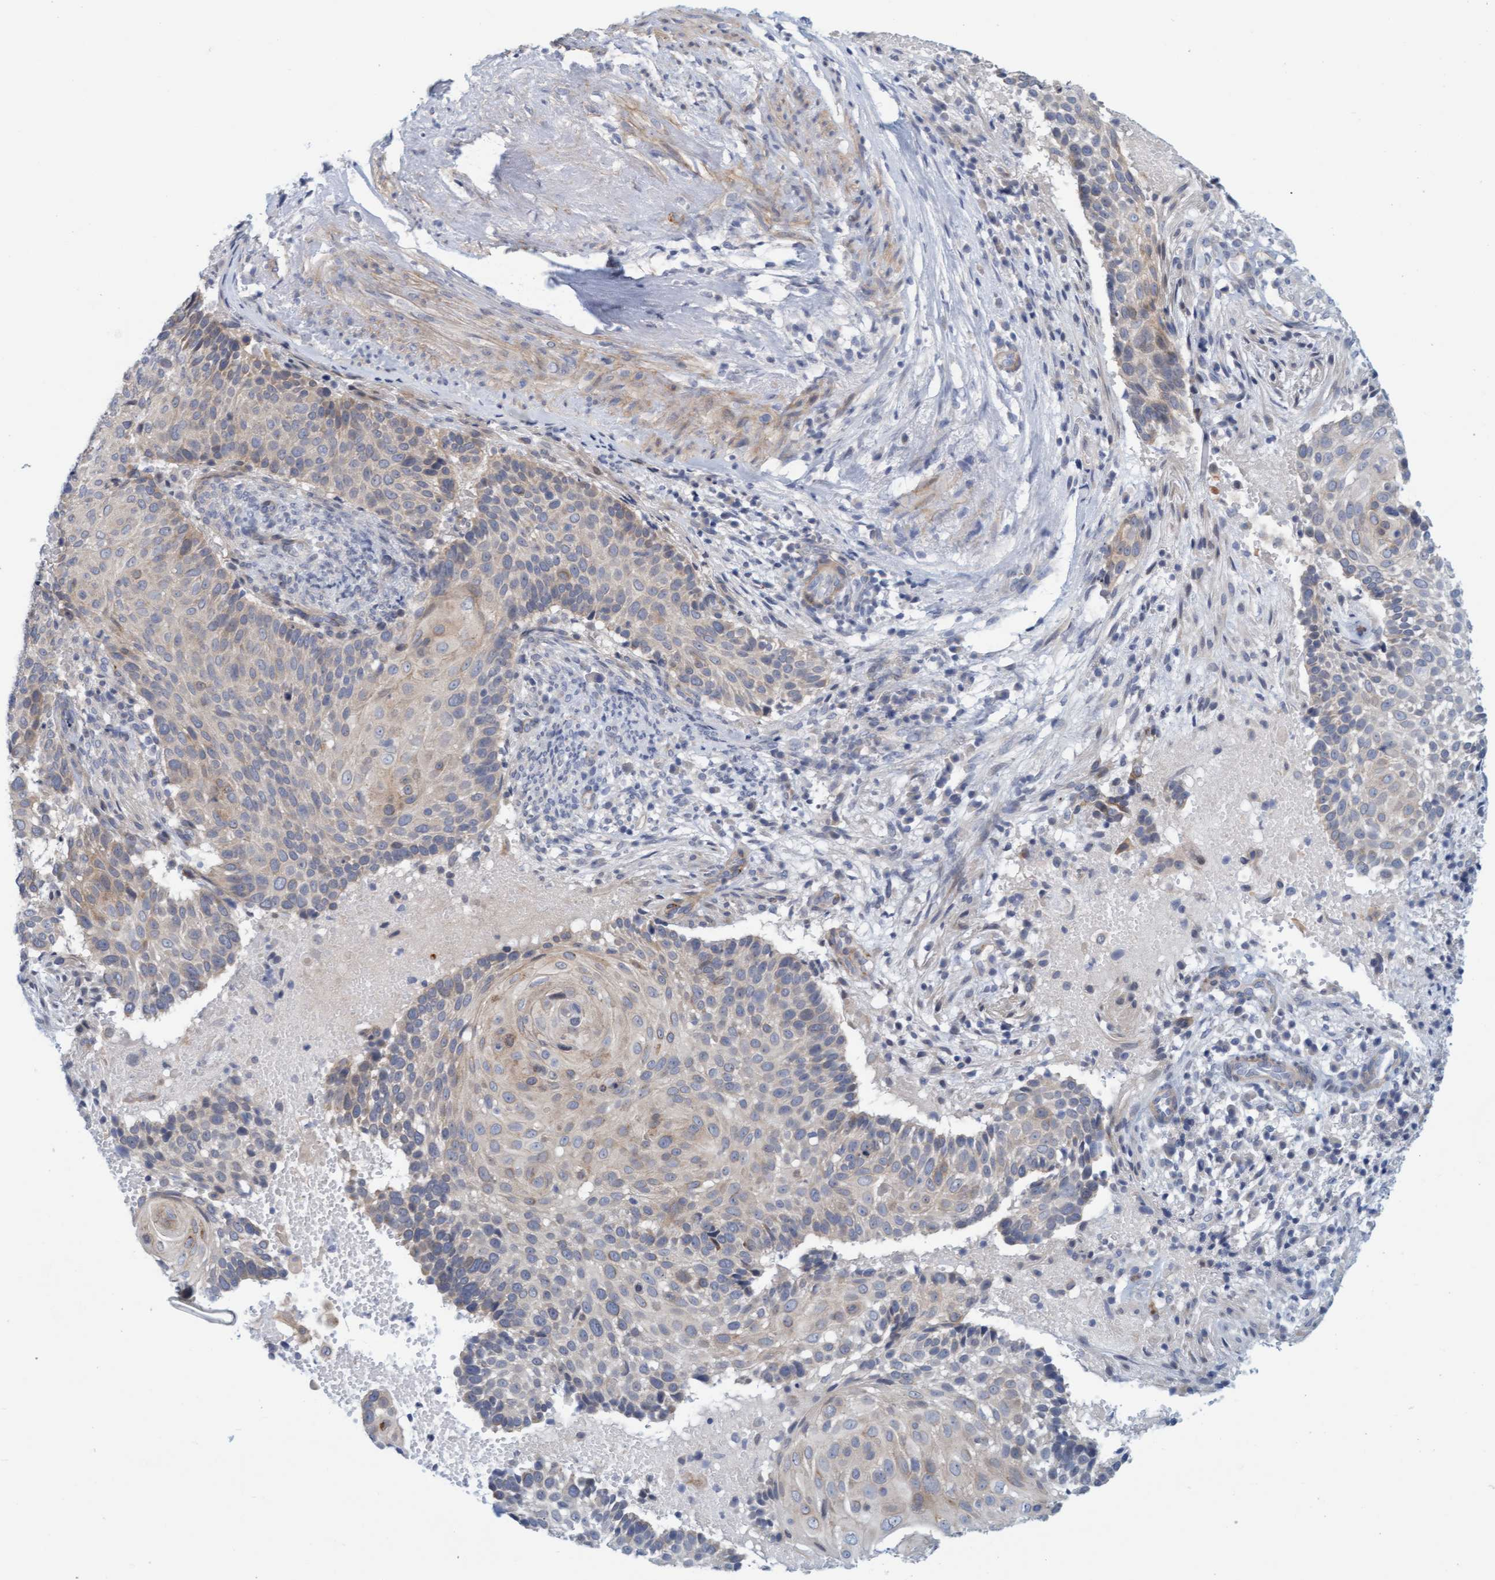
{"staining": {"intensity": "weak", "quantity": "<25%", "location": "cytoplasmic/membranous"}, "tissue": "cervical cancer", "cell_type": "Tumor cells", "image_type": "cancer", "snomed": [{"axis": "morphology", "description": "Squamous cell carcinoma, NOS"}, {"axis": "topography", "description": "Cervix"}], "caption": "IHC image of human cervical cancer stained for a protein (brown), which displays no positivity in tumor cells. (DAB IHC with hematoxylin counter stain).", "gene": "TSTD2", "patient": {"sex": "female", "age": 74}}